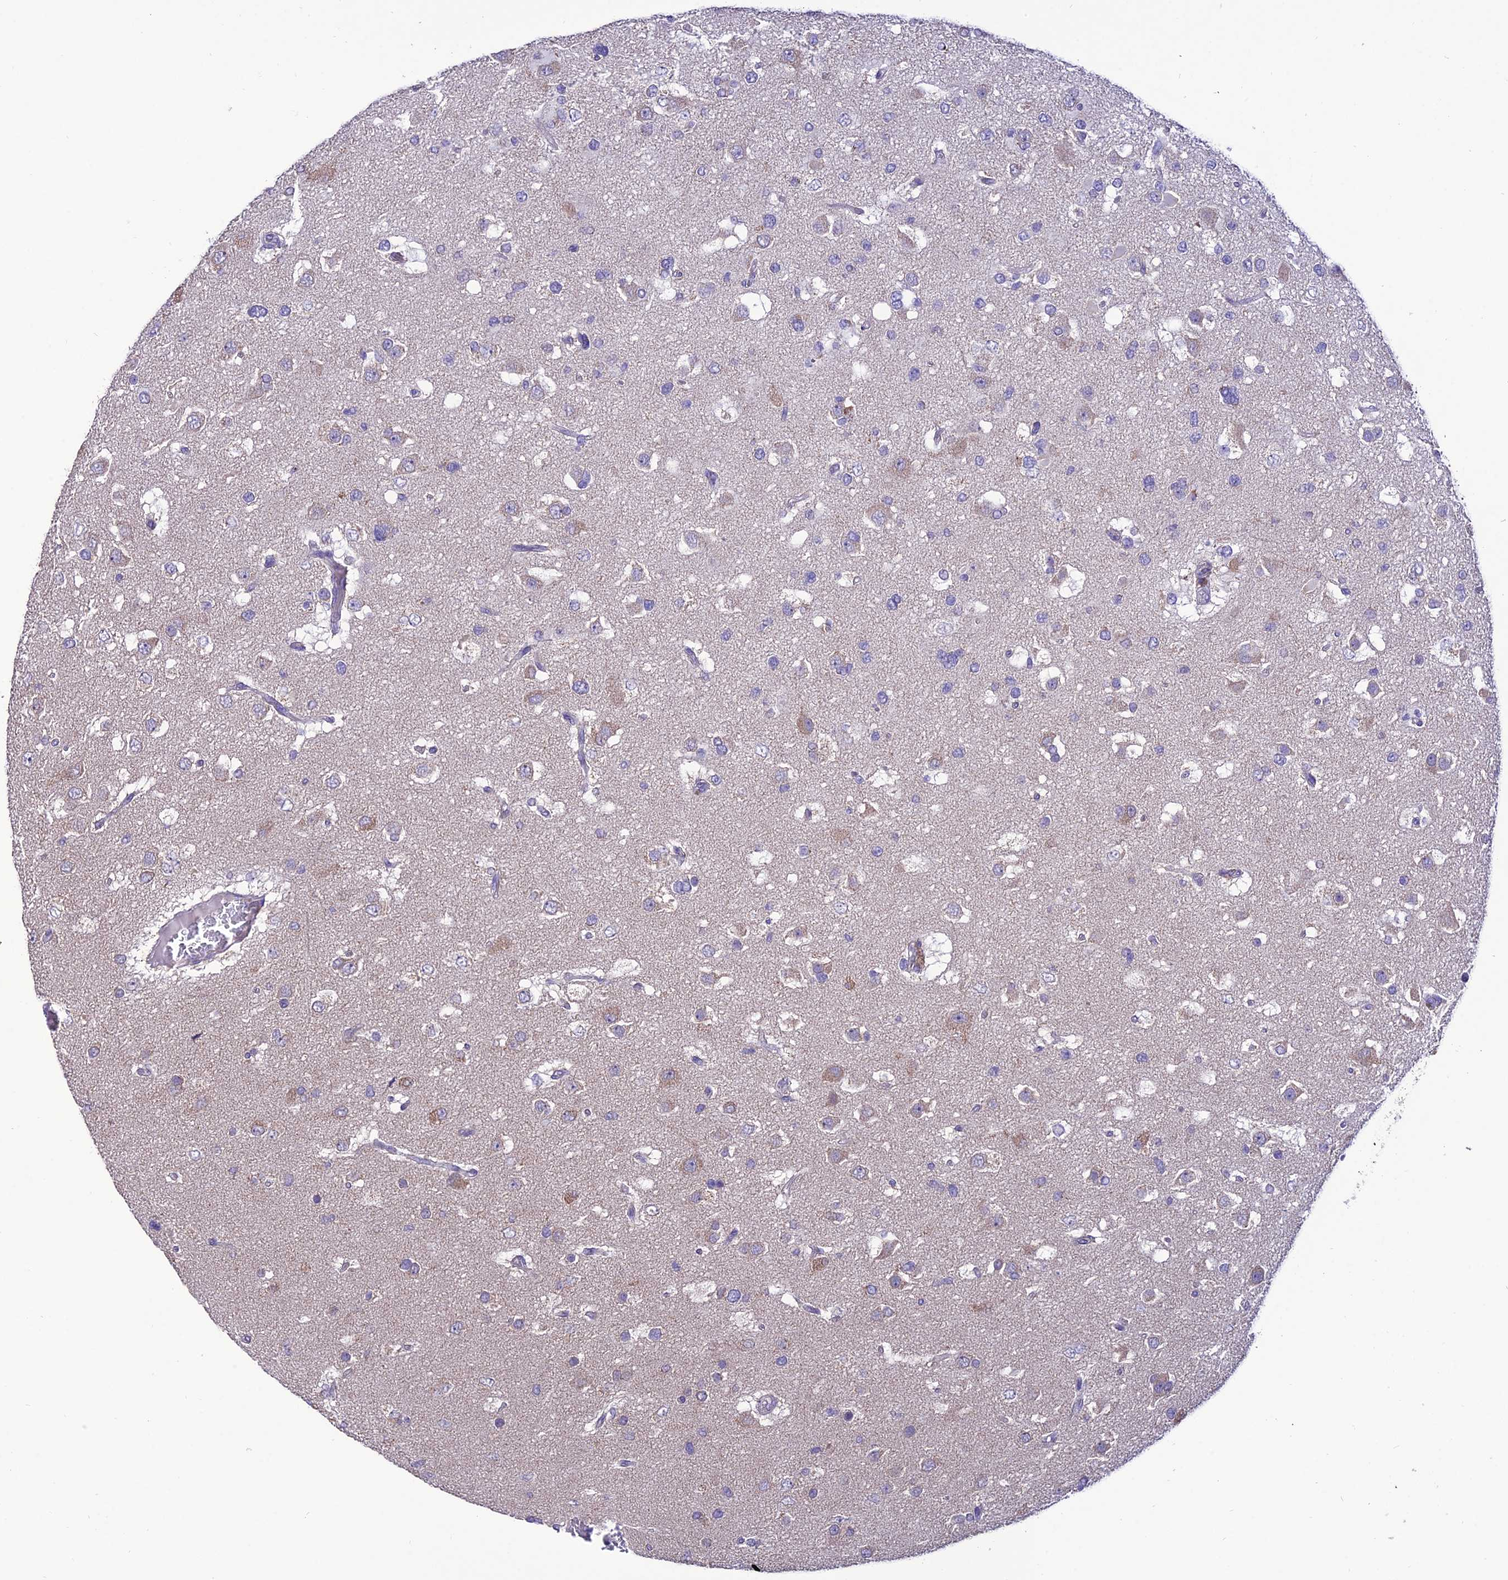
{"staining": {"intensity": "negative", "quantity": "none", "location": "none"}, "tissue": "glioma", "cell_type": "Tumor cells", "image_type": "cancer", "snomed": [{"axis": "morphology", "description": "Glioma, malignant, High grade"}, {"axis": "topography", "description": "Brain"}], "caption": "Protein analysis of glioma shows no significant staining in tumor cells.", "gene": "HOGA1", "patient": {"sex": "male", "age": 53}}